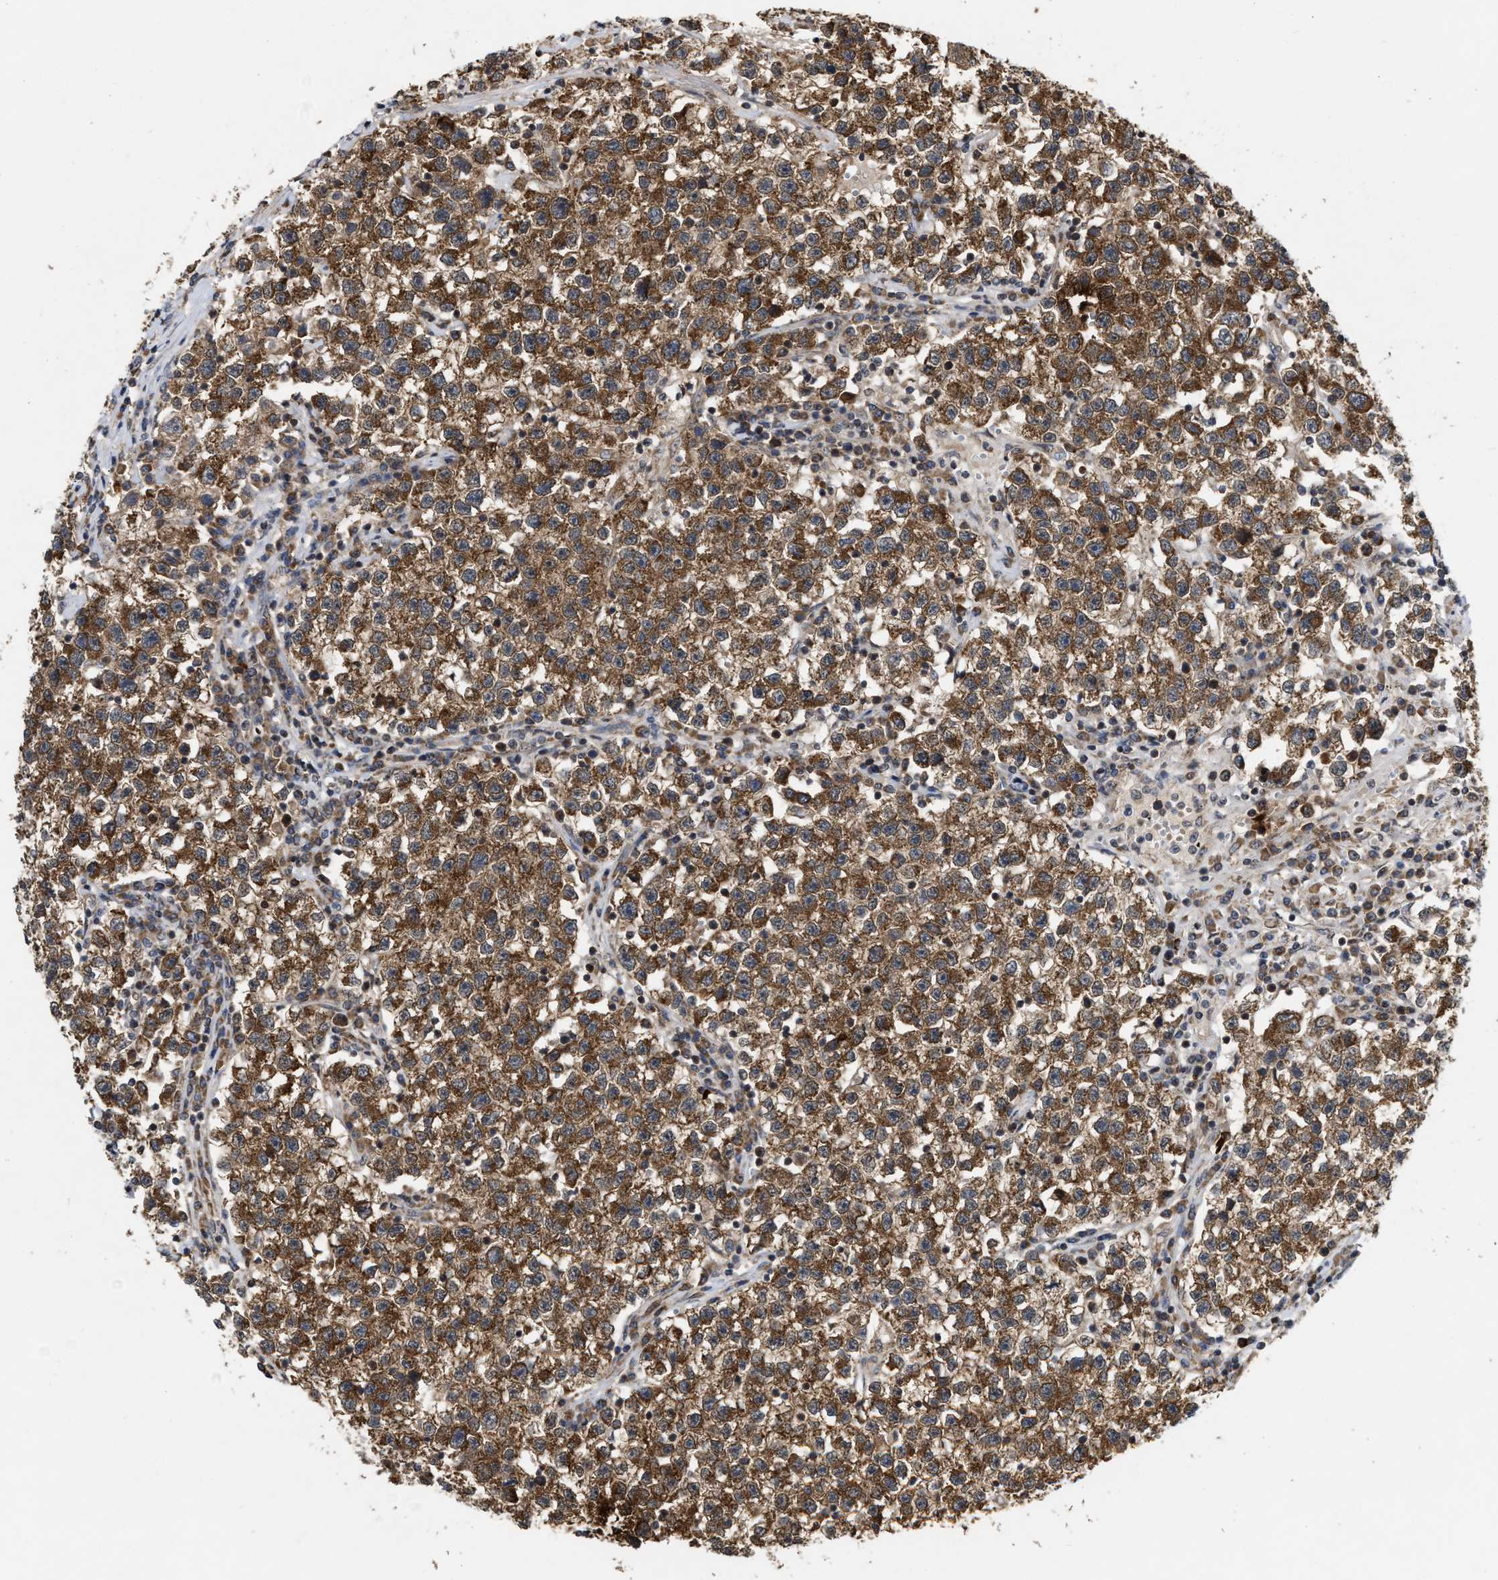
{"staining": {"intensity": "strong", "quantity": ">75%", "location": "cytoplasmic/membranous"}, "tissue": "testis cancer", "cell_type": "Tumor cells", "image_type": "cancer", "snomed": [{"axis": "morphology", "description": "Seminoma, NOS"}, {"axis": "topography", "description": "Testis"}], "caption": "This histopathology image demonstrates testis seminoma stained with immunohistochemistry to label a protein in brown. The cytoplasmic/membranous of tumor cells show strong positivity for the protein. Nuclei are counter-stained blue.", "gene": "CFLAR", "patient": {"sex": "male", "age": 22}}